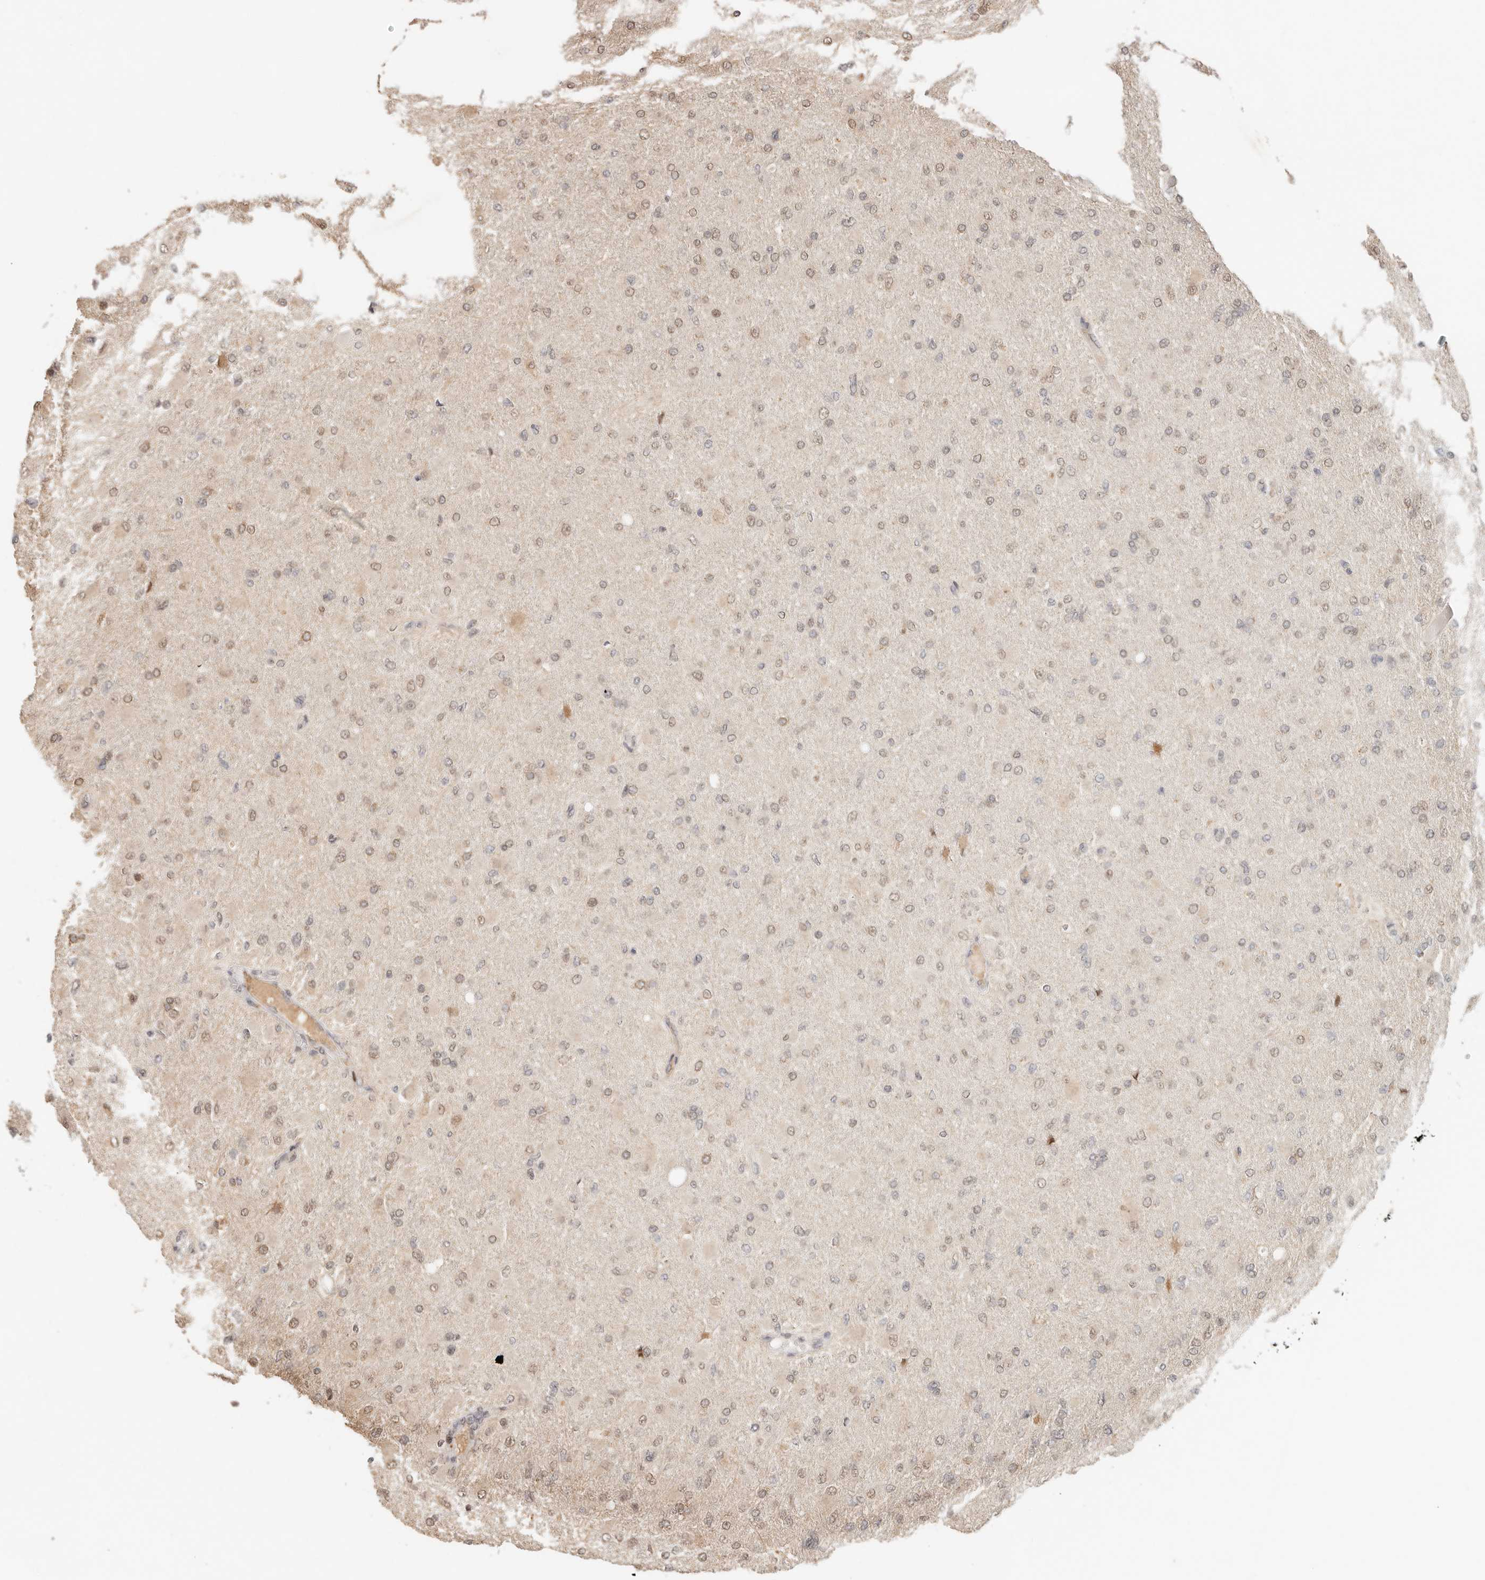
{"staining": {"intensity": "weak", "quantity": "25%-75%", "location": "nuclear"}, "tissue": "glioma", "cell_type": "Tumor cells", "image_type": "cancer", "snomed": [{"axis": "morphology", "description": "Glioma, malignant, High grade"}, {"axis": "topography", "description": "Cerebral cortex"}], "caption": "Protein staining of malignant glioma (high-grade) tissue demonstrates weak nuclear staining in about 25%-75% of tumor cells. (DAB IHC, brown staining for protein, blue staining for nuclei).", "gene": "NPAS2", "patient": {"sex": "female", "age": 36}}